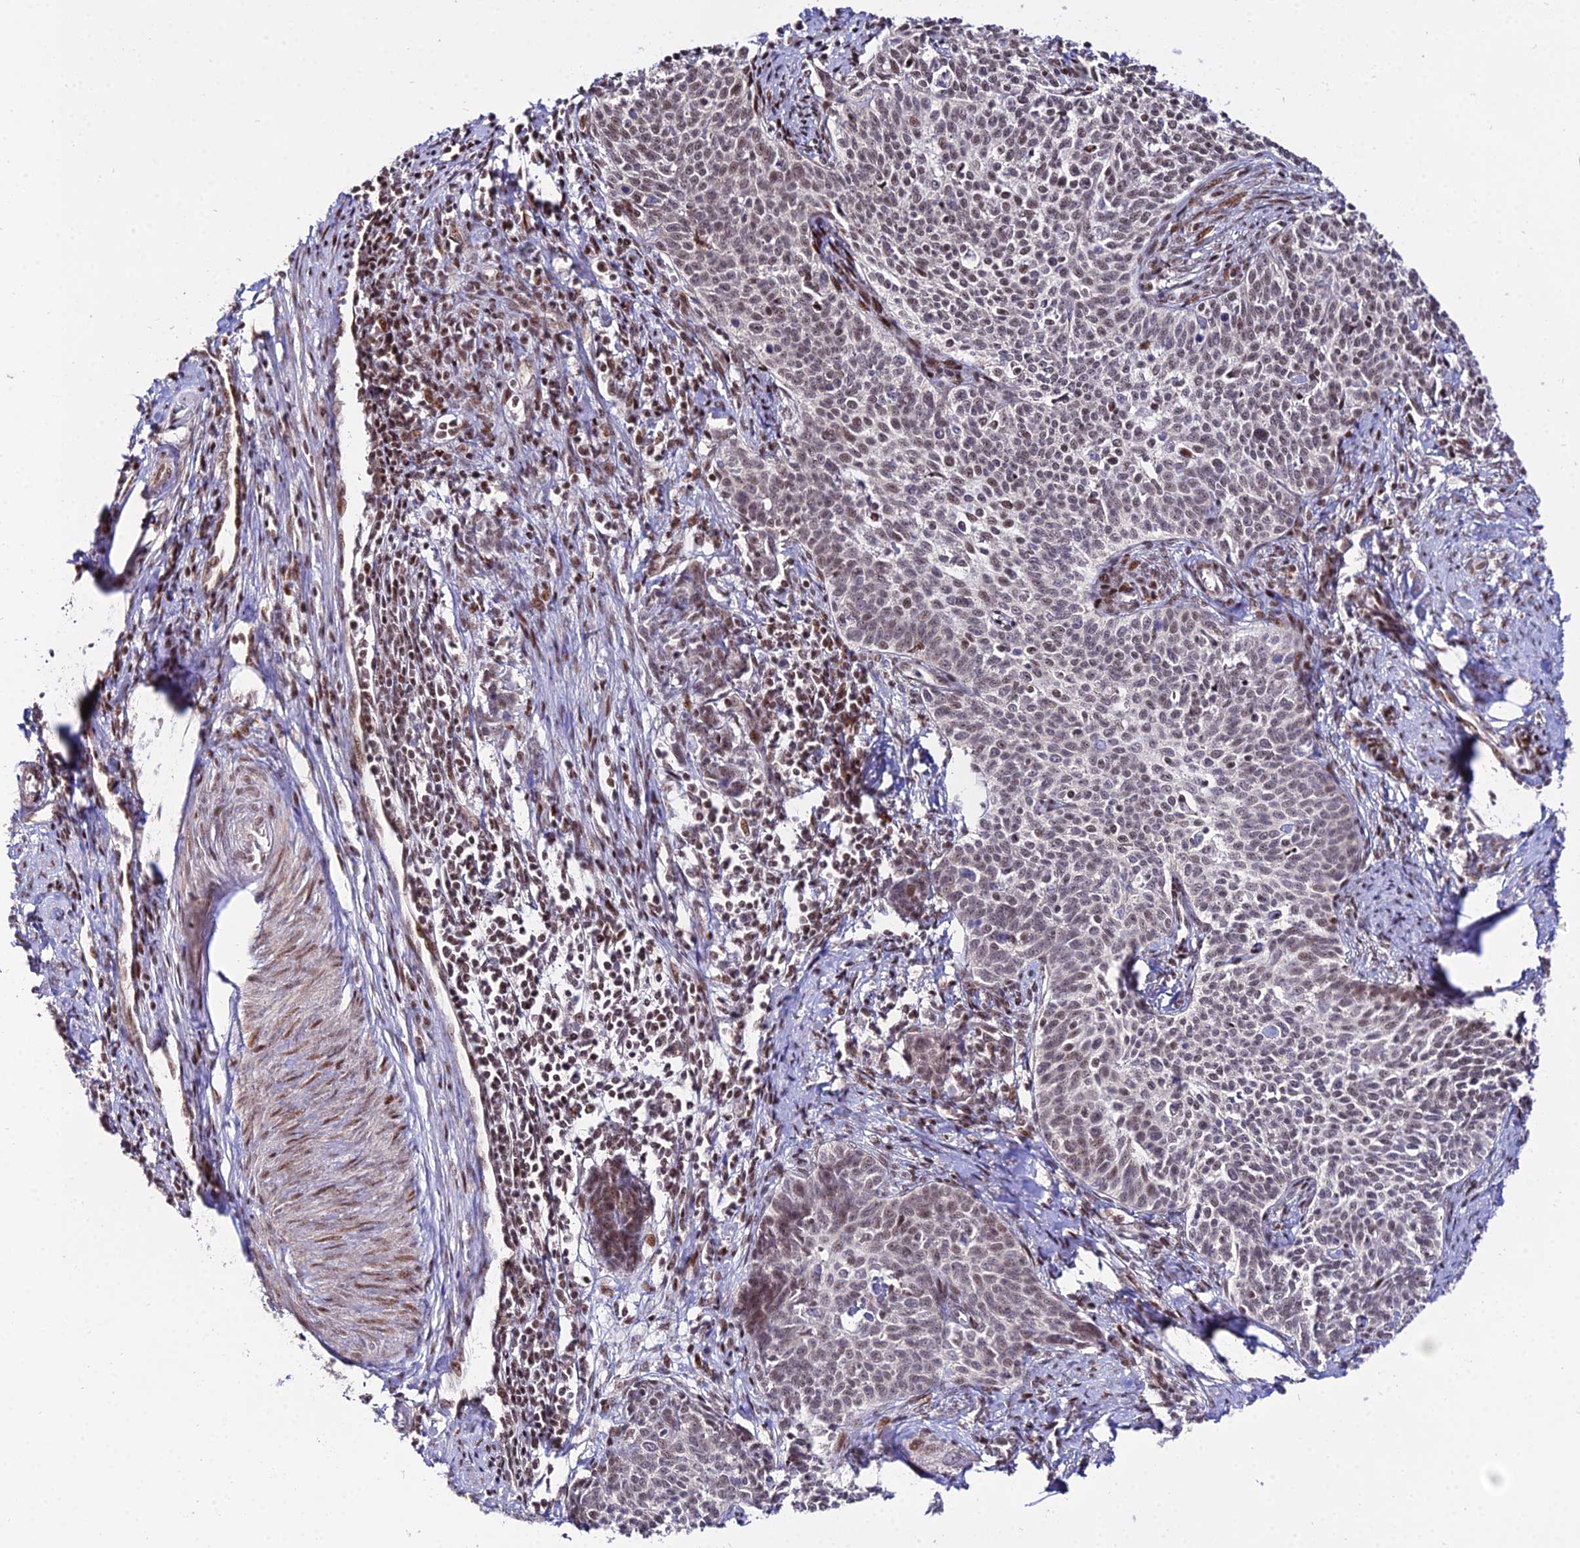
{"staining": {"intensity": "weak", "quantity": ">75%", "location": "nuclear"}, "tissue": "cervical cancer", "cell_type": "Tumor cells", "image_type": "cancer", "snomed": [{"axis": "morphology", "description": "Squamous cell carcinoma, NOS"}, {"axis": "topography", "description": "Cervix"}], "caption": "Immunohistochemistry photomicrograph of neoplastic tissue: cervical cancer (squamous cell carcinoma) stained using immunohistochemistry shows low levels of weak protein expression localized specifically in the nuclear of tumor cells, appearing as a nuclear brown color.", "gene": "CIB3", "patient": {"sex": "female", "age": 39}}